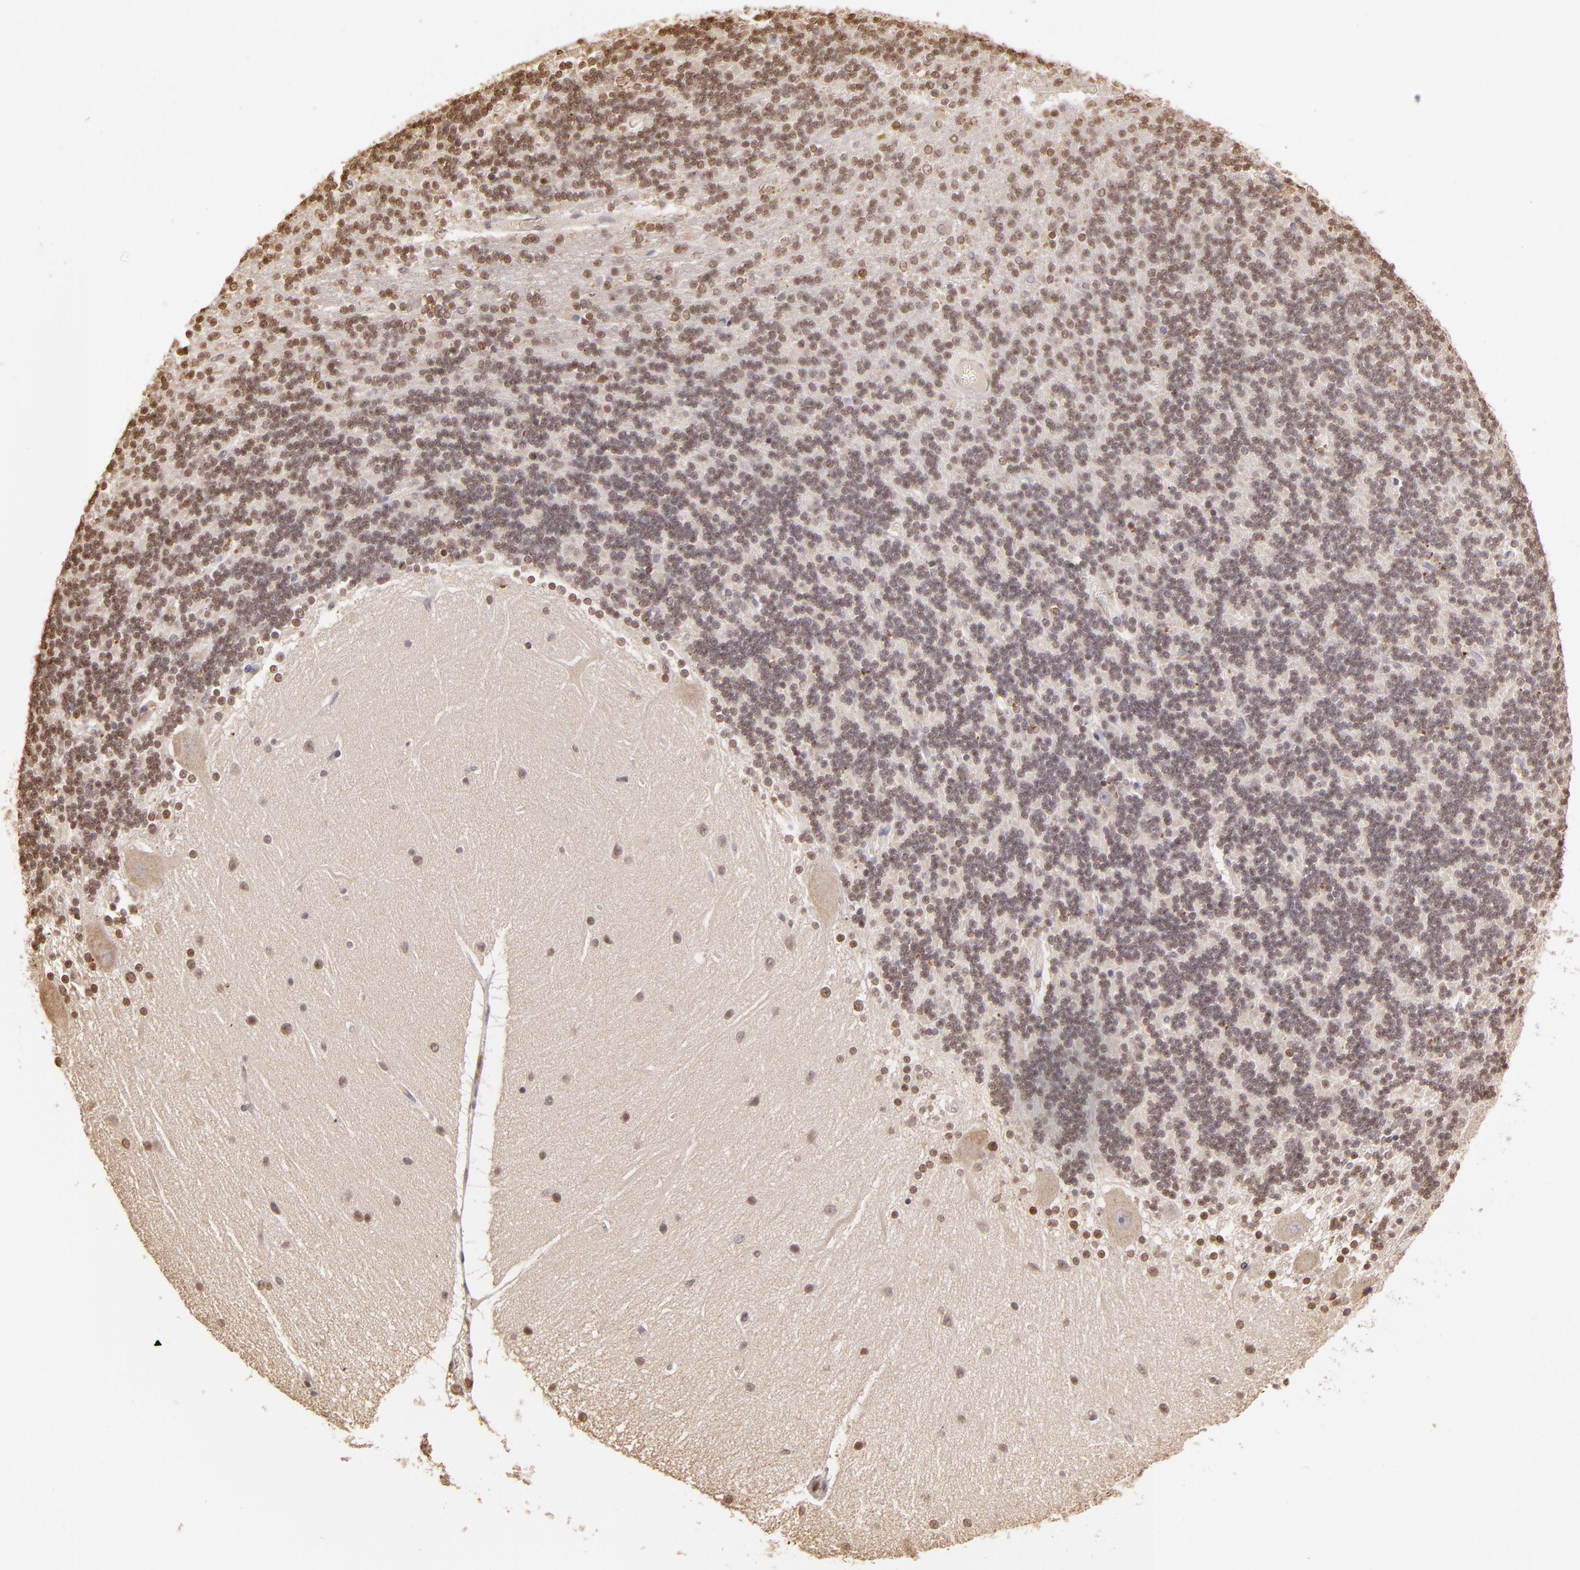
{"staining": {"intensity": "negative", "quantity": "none", "location": "none"}, "tissue": "cerebellum", "cell_type": "Cells in granular layer", "image_type": "normal", "snomed": [{"axis": "morphology", "description": "Normal tissue, NOS"}, {"axis": "topography", "description": "Cerebellum"}], "caption": "Immunohistochemical staining of benign cerebellum displays no significant staining in cells in granular layer.", "gene": "ARPC2", "patient": {"sex": "female", "age": 54}}